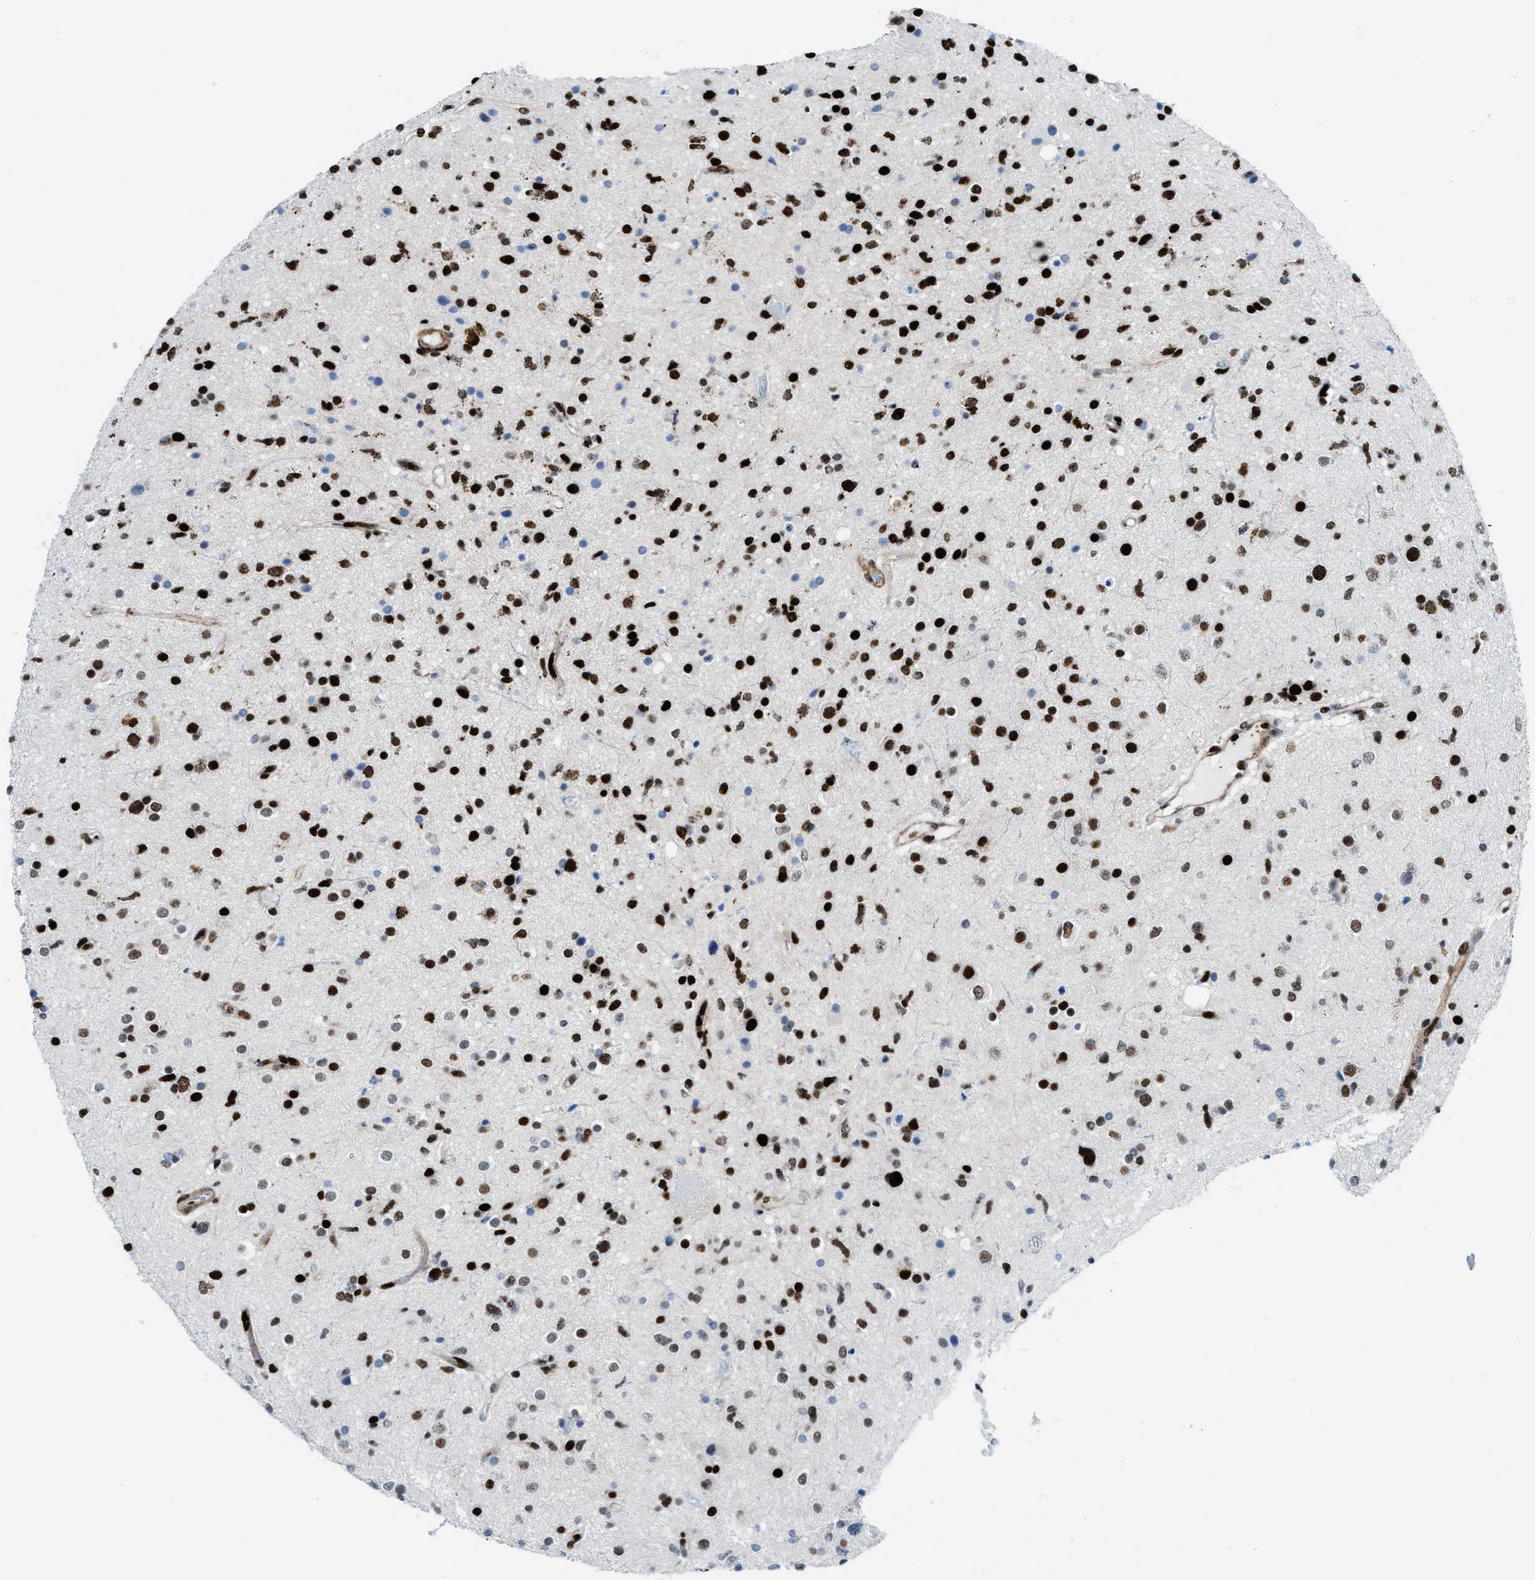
{"staining": {"intensity": "strong", "quantity": ">75%", "location": "nuclear"}, "tissue": "glioma", "cell_type": "Tumor cells", "image_type": "cancer", "snomed": [{"axis": "morphology", "description": "Glioma, malignant, High grade"}, {"axis": "topography", "description": "Brain"}], "caption": "This image exhibits immunohistochemistry (IHC) staining of human glioma, with high strong nuclear staining in approximately >75% of tumor cells.", "gene": "NONO", "patient": {"sex": "male", "age": 33}}